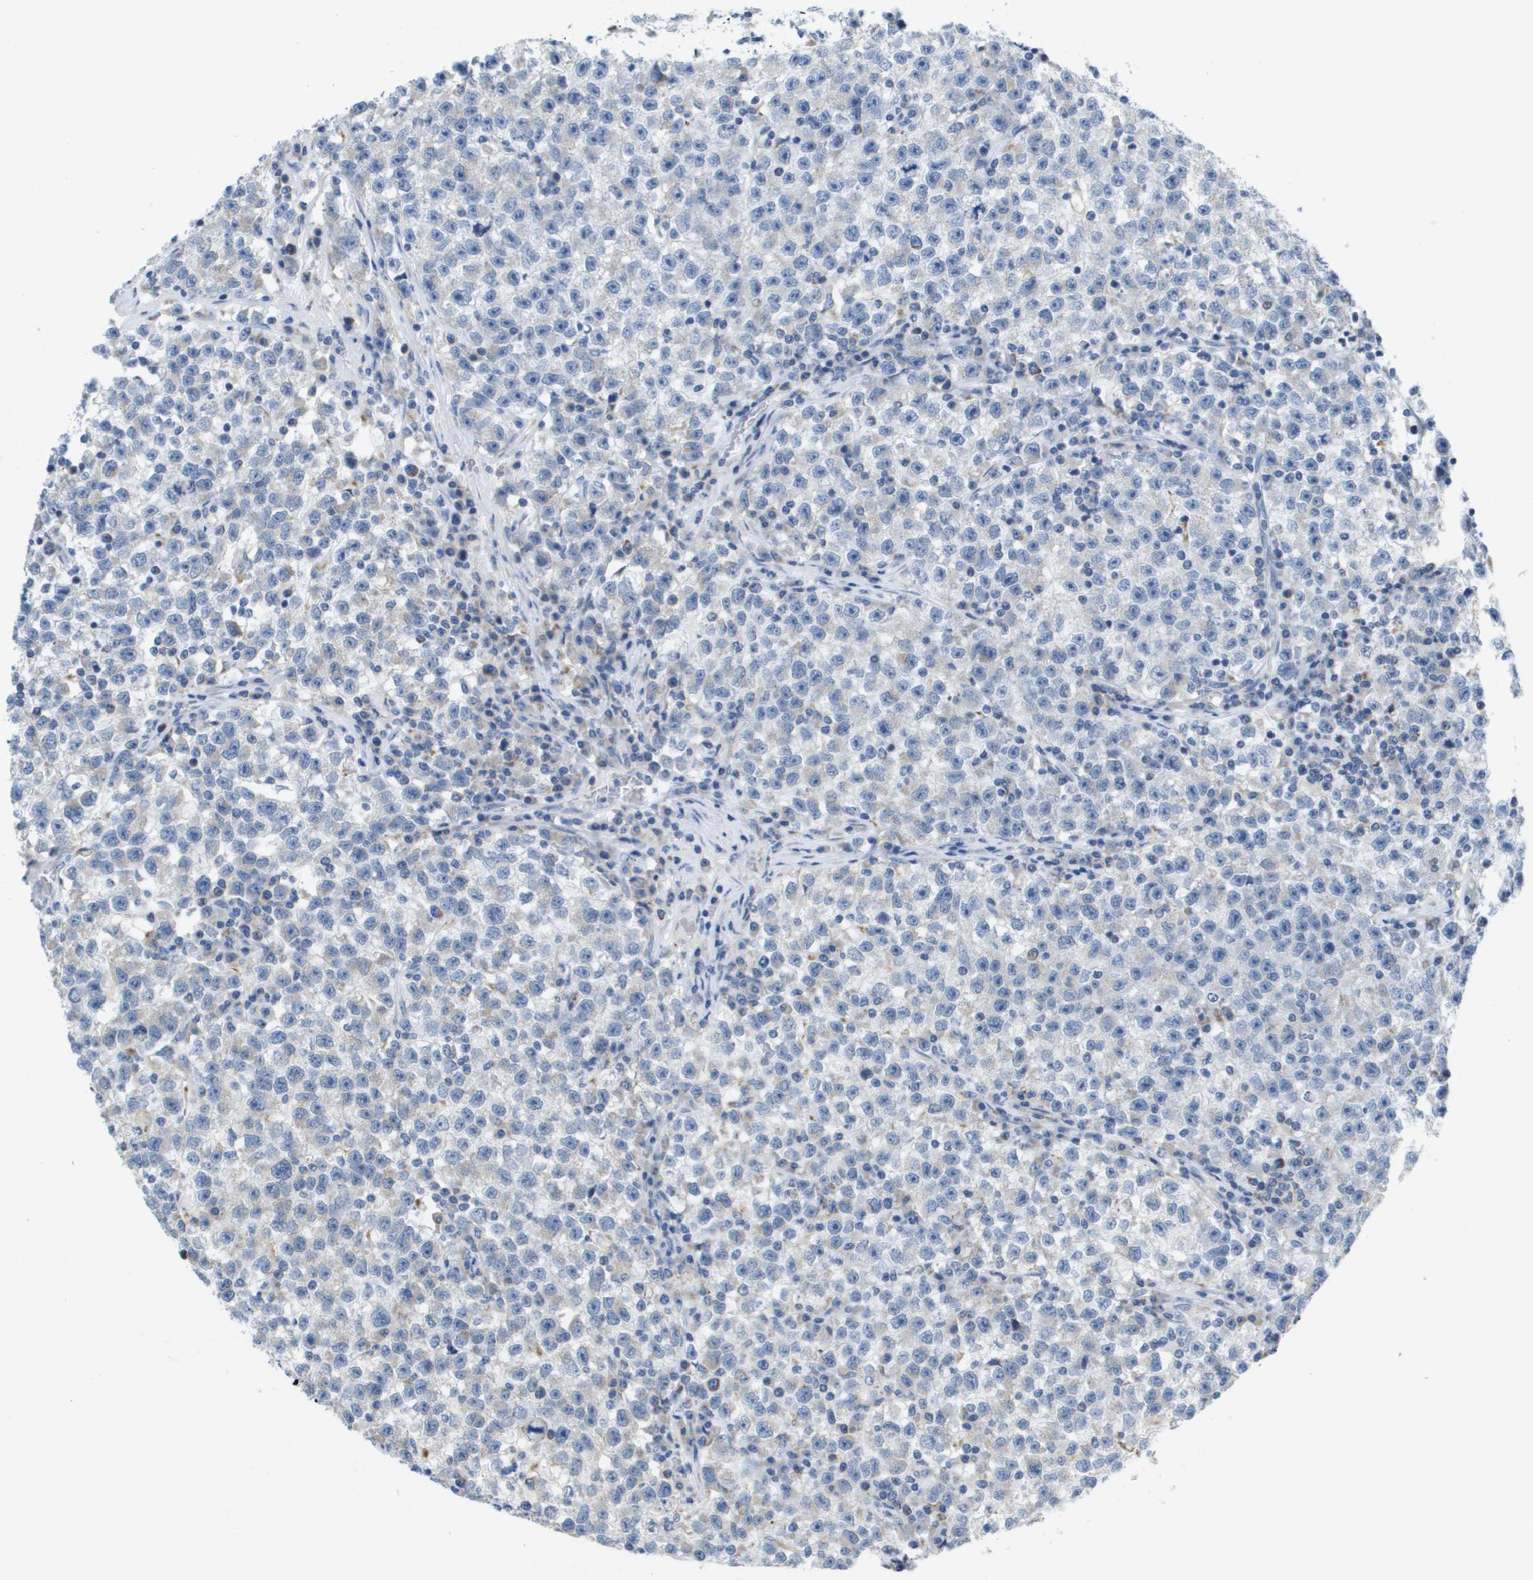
{"staining": {"intensity": "negative", "quantity": "none", "location": "none"}, "tissue": "testis cancer", "cell_type": "Tumor cells", "image_type": "cancer", "snomed": [{"axis": "morphology", "description": "Seminoma, NOS"}, {"axis": "topography", "description": "Testis"}], "caption": "IHC photomicrograph of neoplastic tissue: human testis seminoma stained with DAB (3,3'-diaminobenzidine) reveals no significant protein positivity in tumor cells.", "gene": "PTDSS1", "patient": {"sex": "male", "age": 22}}